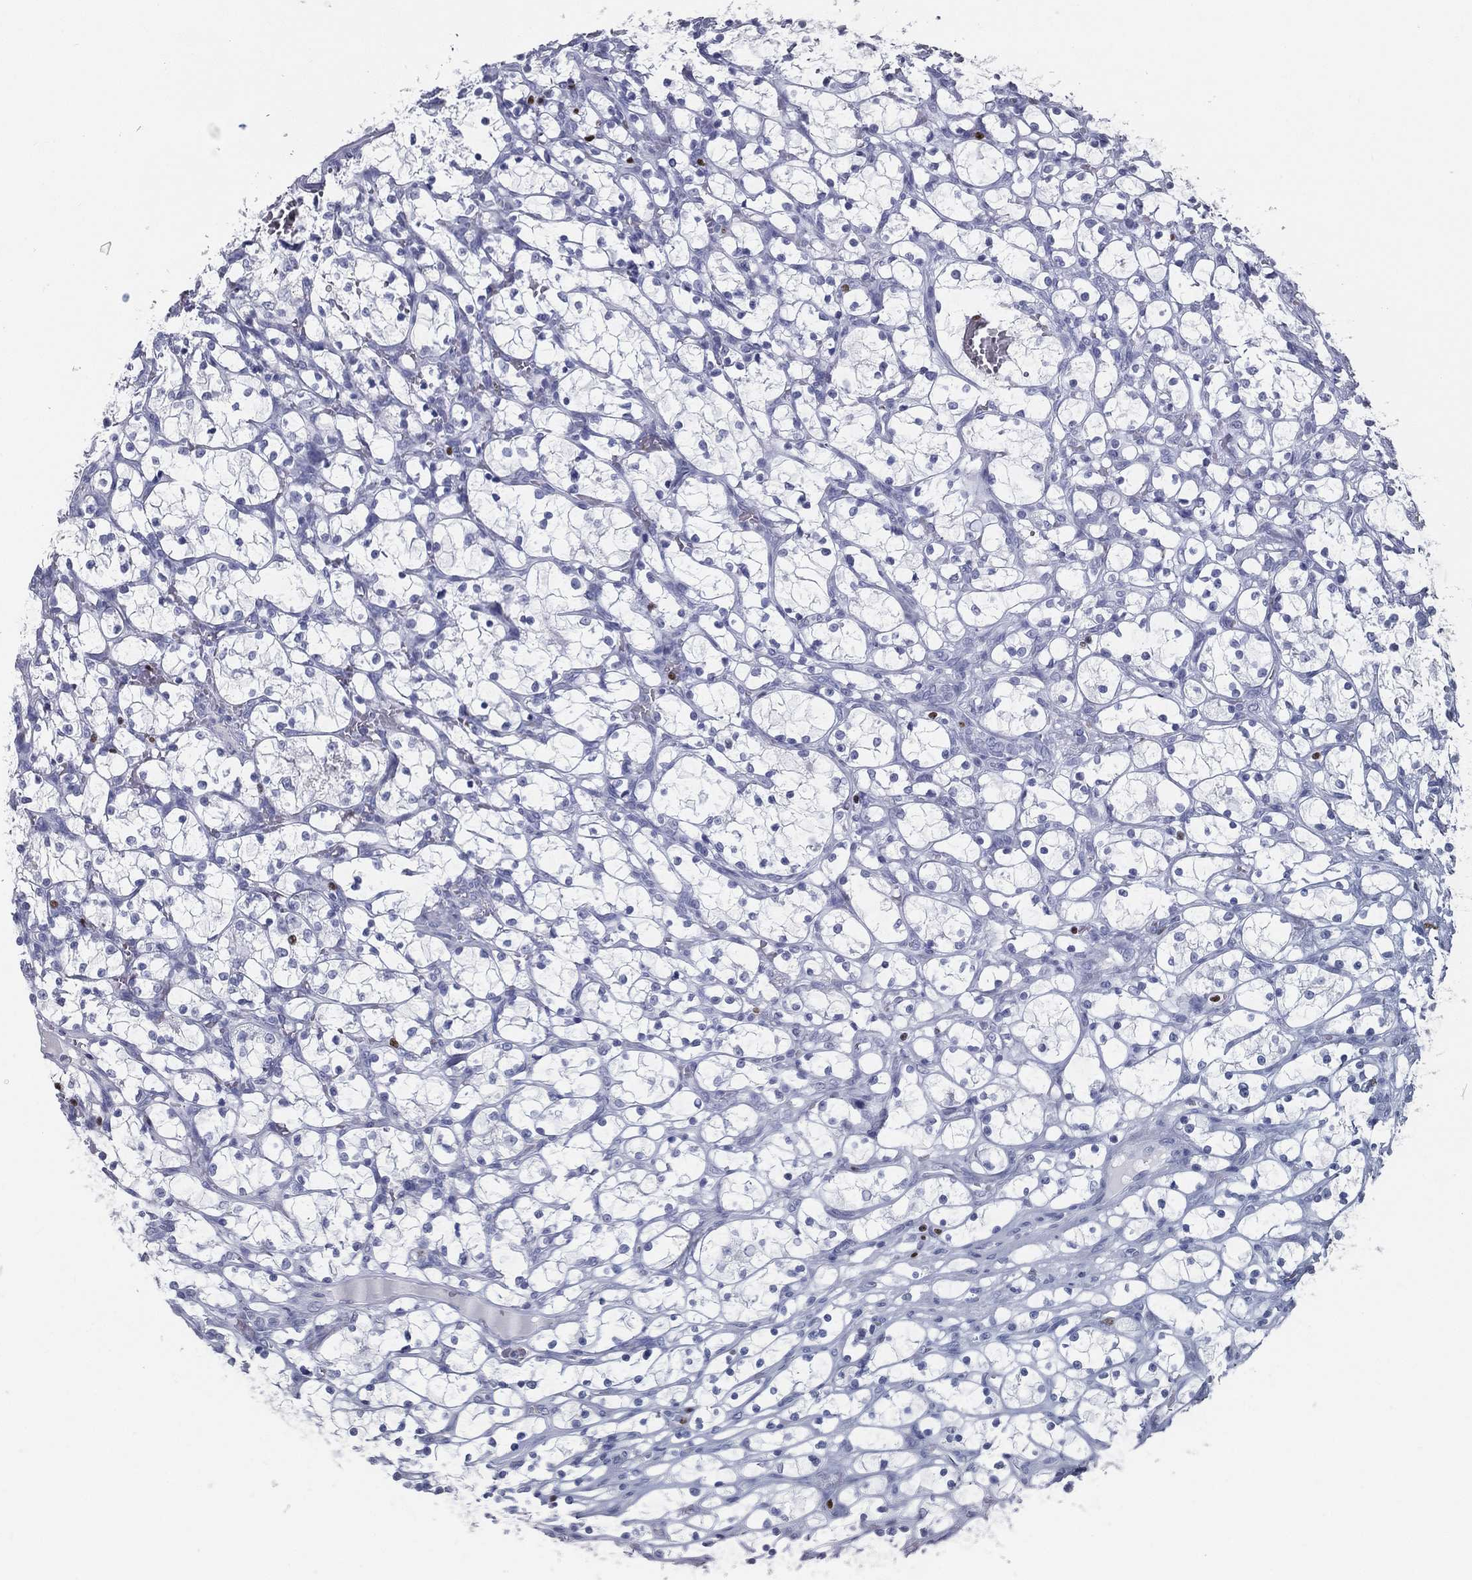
{"staining": {"intensity": "negative", "quantity": "none", "location": "none"}, "tissue": "renal cancer", "cell_type": "Tumor cells", "image_type": "cancer", "snomed": [{"axis": "morphology", "description": "Adenocarcinoma, NOS"}, {"axis": "topography", "description": "Kidney"}], "caption": "IHC of human renal adenocarcinoma demonstrates no staining in tumor cells.", "gene": "PYHIN1", "patient": {"sex": "female", "age": 69}}